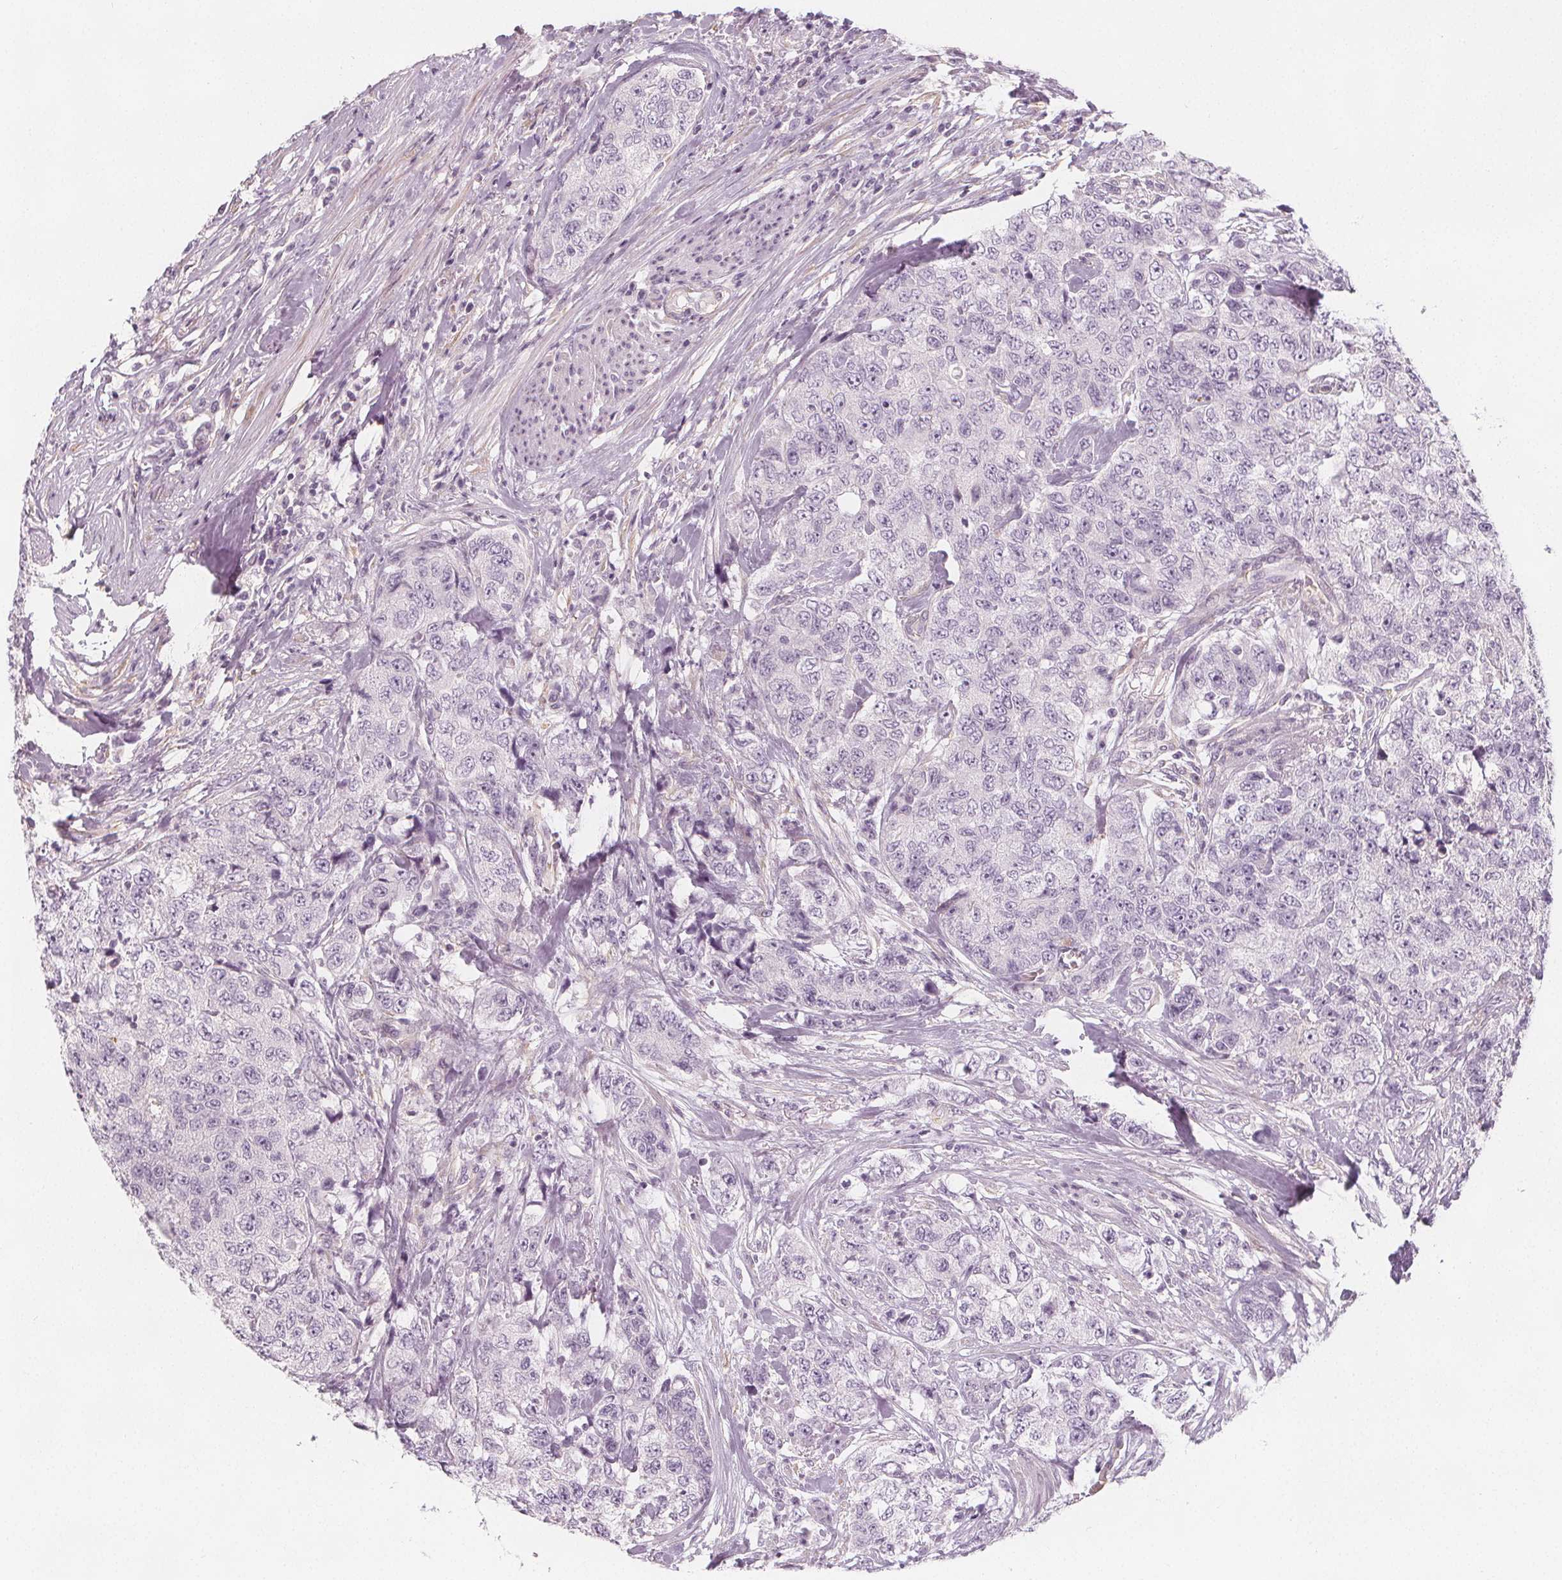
{"staining": {"intensity": "negative", "quantity": "none", "location": "none"}, "tissue": "urothelial cancer", "cell_type": "Tumor cells", "image_type": "cancer", "snomed": [{"axis": "morphology", "description": "Urothelial carcinoma, High grade"}, {"axis": "topography", "description": "Urinary bladder"}], "caption": "The immunohistochemistry micrograph has no significant expression in tumor cells of urothelial cancer tissue.", "gene": "MAP1A", "patient": {"sex": "female", "age": 78}}